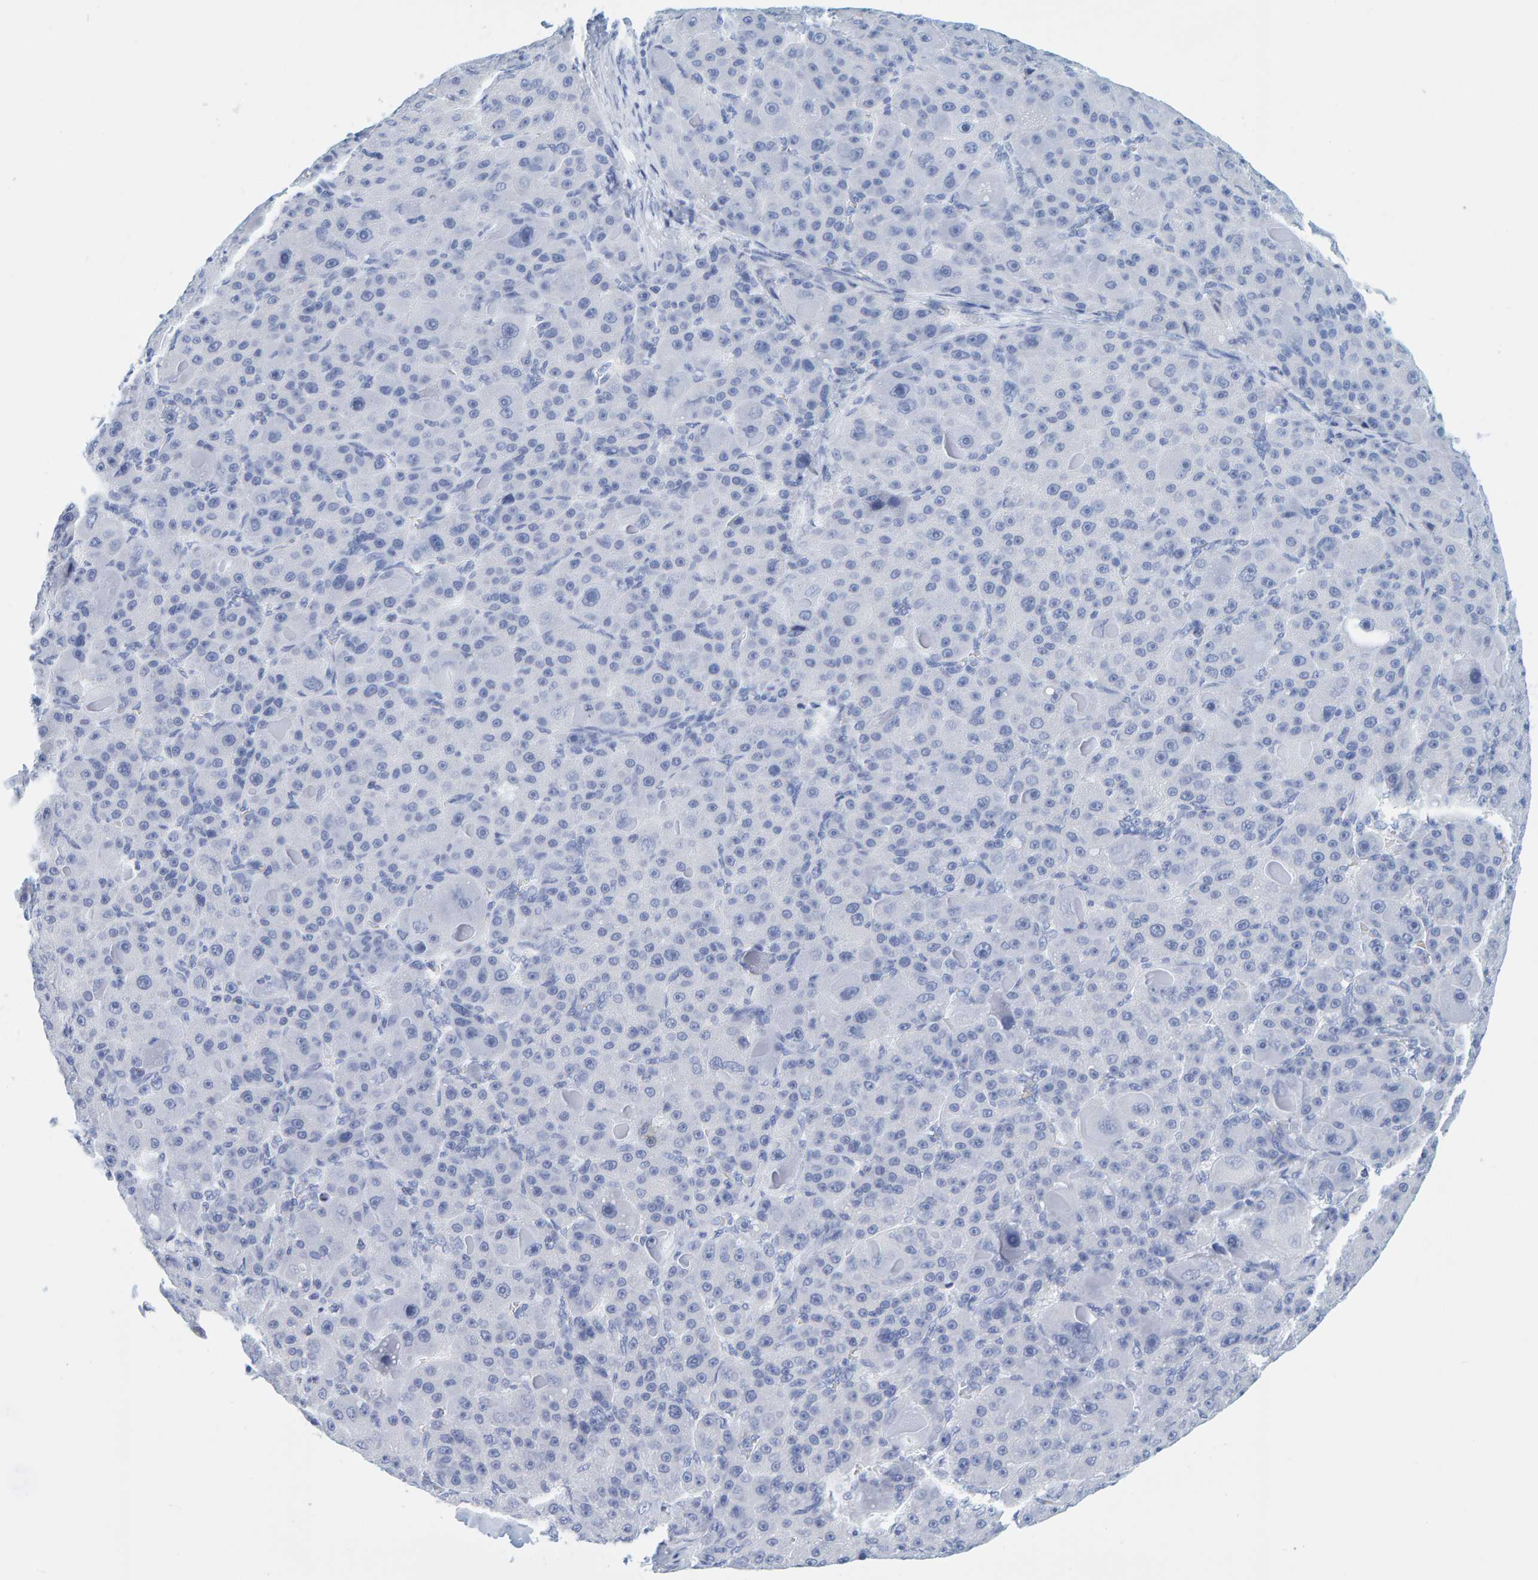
{"staining": {"intensity": "negative", "quantity": "none", "location": "none"}, "tissue": "liver cancer", "cell_type": "Tumor cells", "image_type": "cancer", "snomed": [{"axis": "morphology", "description": "Carcinoma, Hepatocellular, NOS"}, {"axis": "topography", "description": "Liver"}], "caption": "Tumor cells are negative for brown protein staining in liver hepatocellular carcinoma. The staining is performed using DAB (3,3'-diaminobenzidine) brown chromogen with nuclei counter-stained in using hematoxylin.", "gene": "SFTPC", "patient": {"sex": "male", "age": 76}}